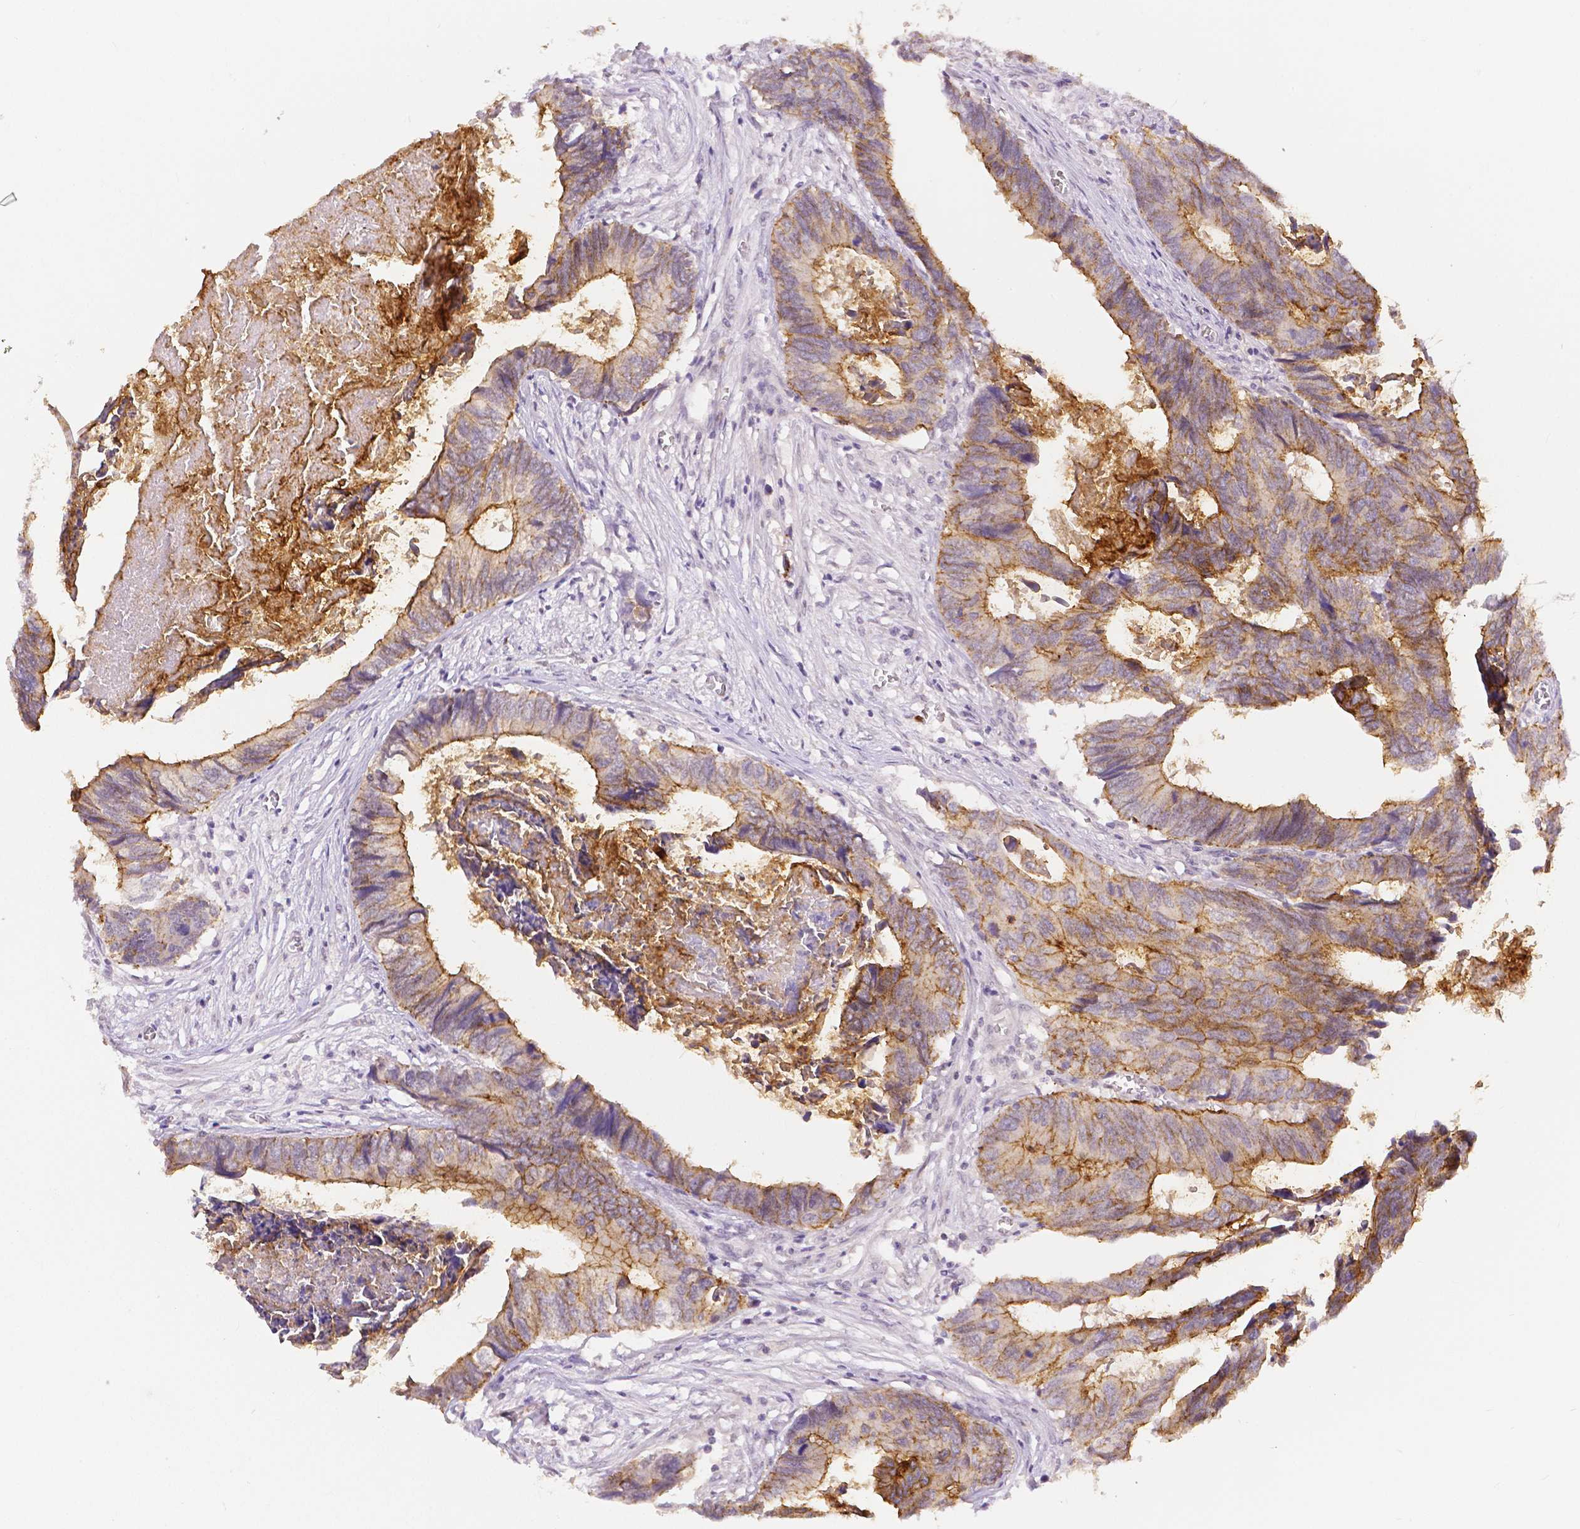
{"staining": {"intensity": "moderate", "quantity": ">75%", "location": "cytoplasmic/membranous"}, "tissue": "colorectal cancer", "cell_type": "Tumor cells", "image_type": "cancer", "snomed": [{"axis": "morphology", "description": "Adenocarcinoma, NOS"}, {"axis": "topography", "description": "Colon"}], "caption": "Protein expression analysis of human colorectal cancer (adenocarcinoma) reveals moderate cytoplasmic/membranous expression in about >75% of tumor cells.", "gene": "OCLN", "patient": {"sex": "female", "age": 82}}